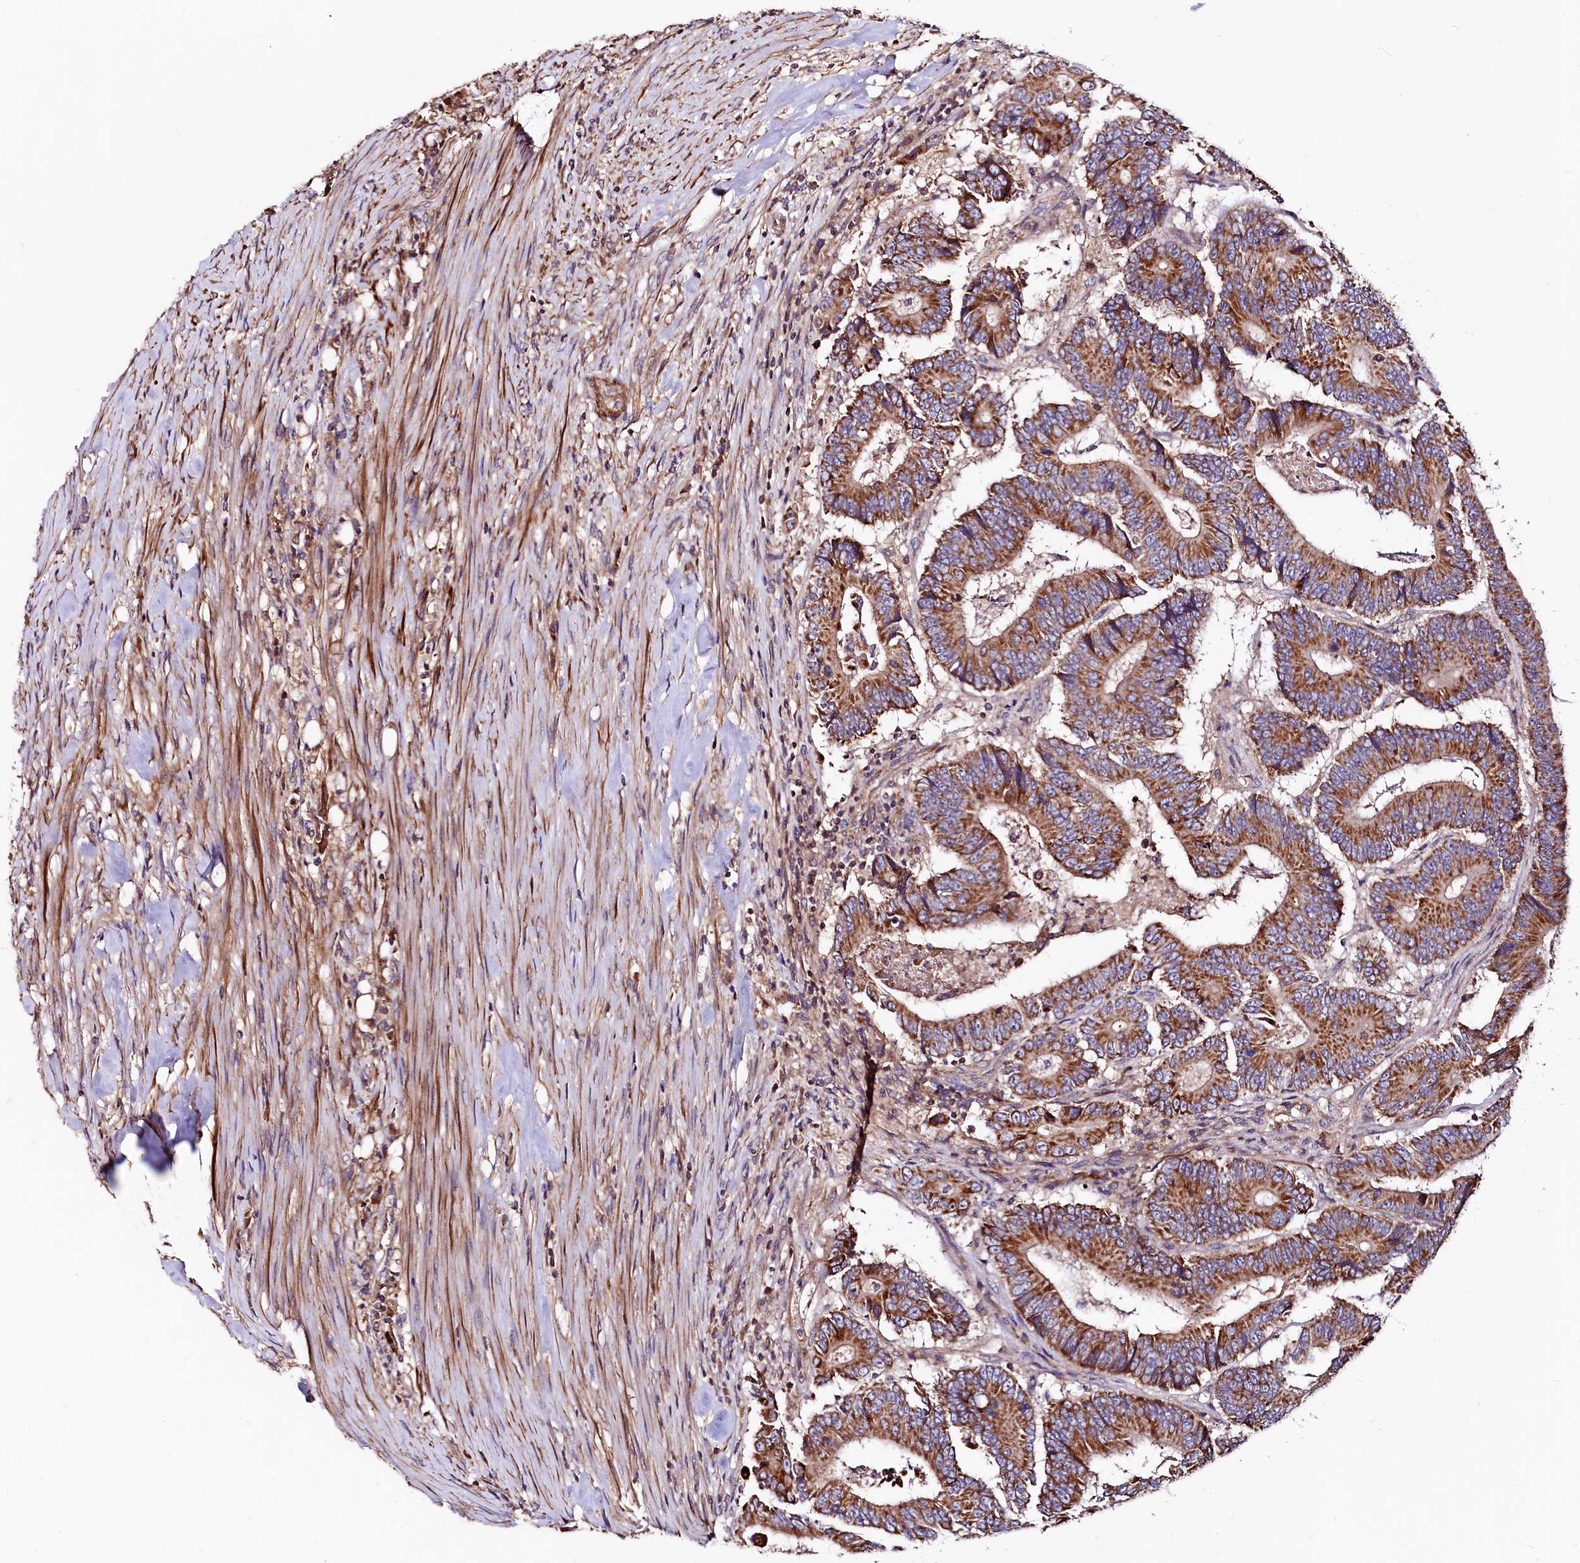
{"staining": {"intensity": "strong", "quantity": ">75%", "location": "cytoplasmic/membranous"}, "tissue": "colorectal cancer", "cell_type": "Tumor cells", "image_type": "cancer", "snomed": [{"axis": "morphology", "description": "Adenocarcinoma, NOS"}, {"axis": "topography", "description": "Colon"}], "caption": "Immunohistochemical staining of human colorectal adenocarcinoma shows high levels of strong cytoplasmic/membranous protein expression in approximately >75% of tumor cells.", "gene": "CIAO3", "patient": {"sex": "male", "age": 83}}